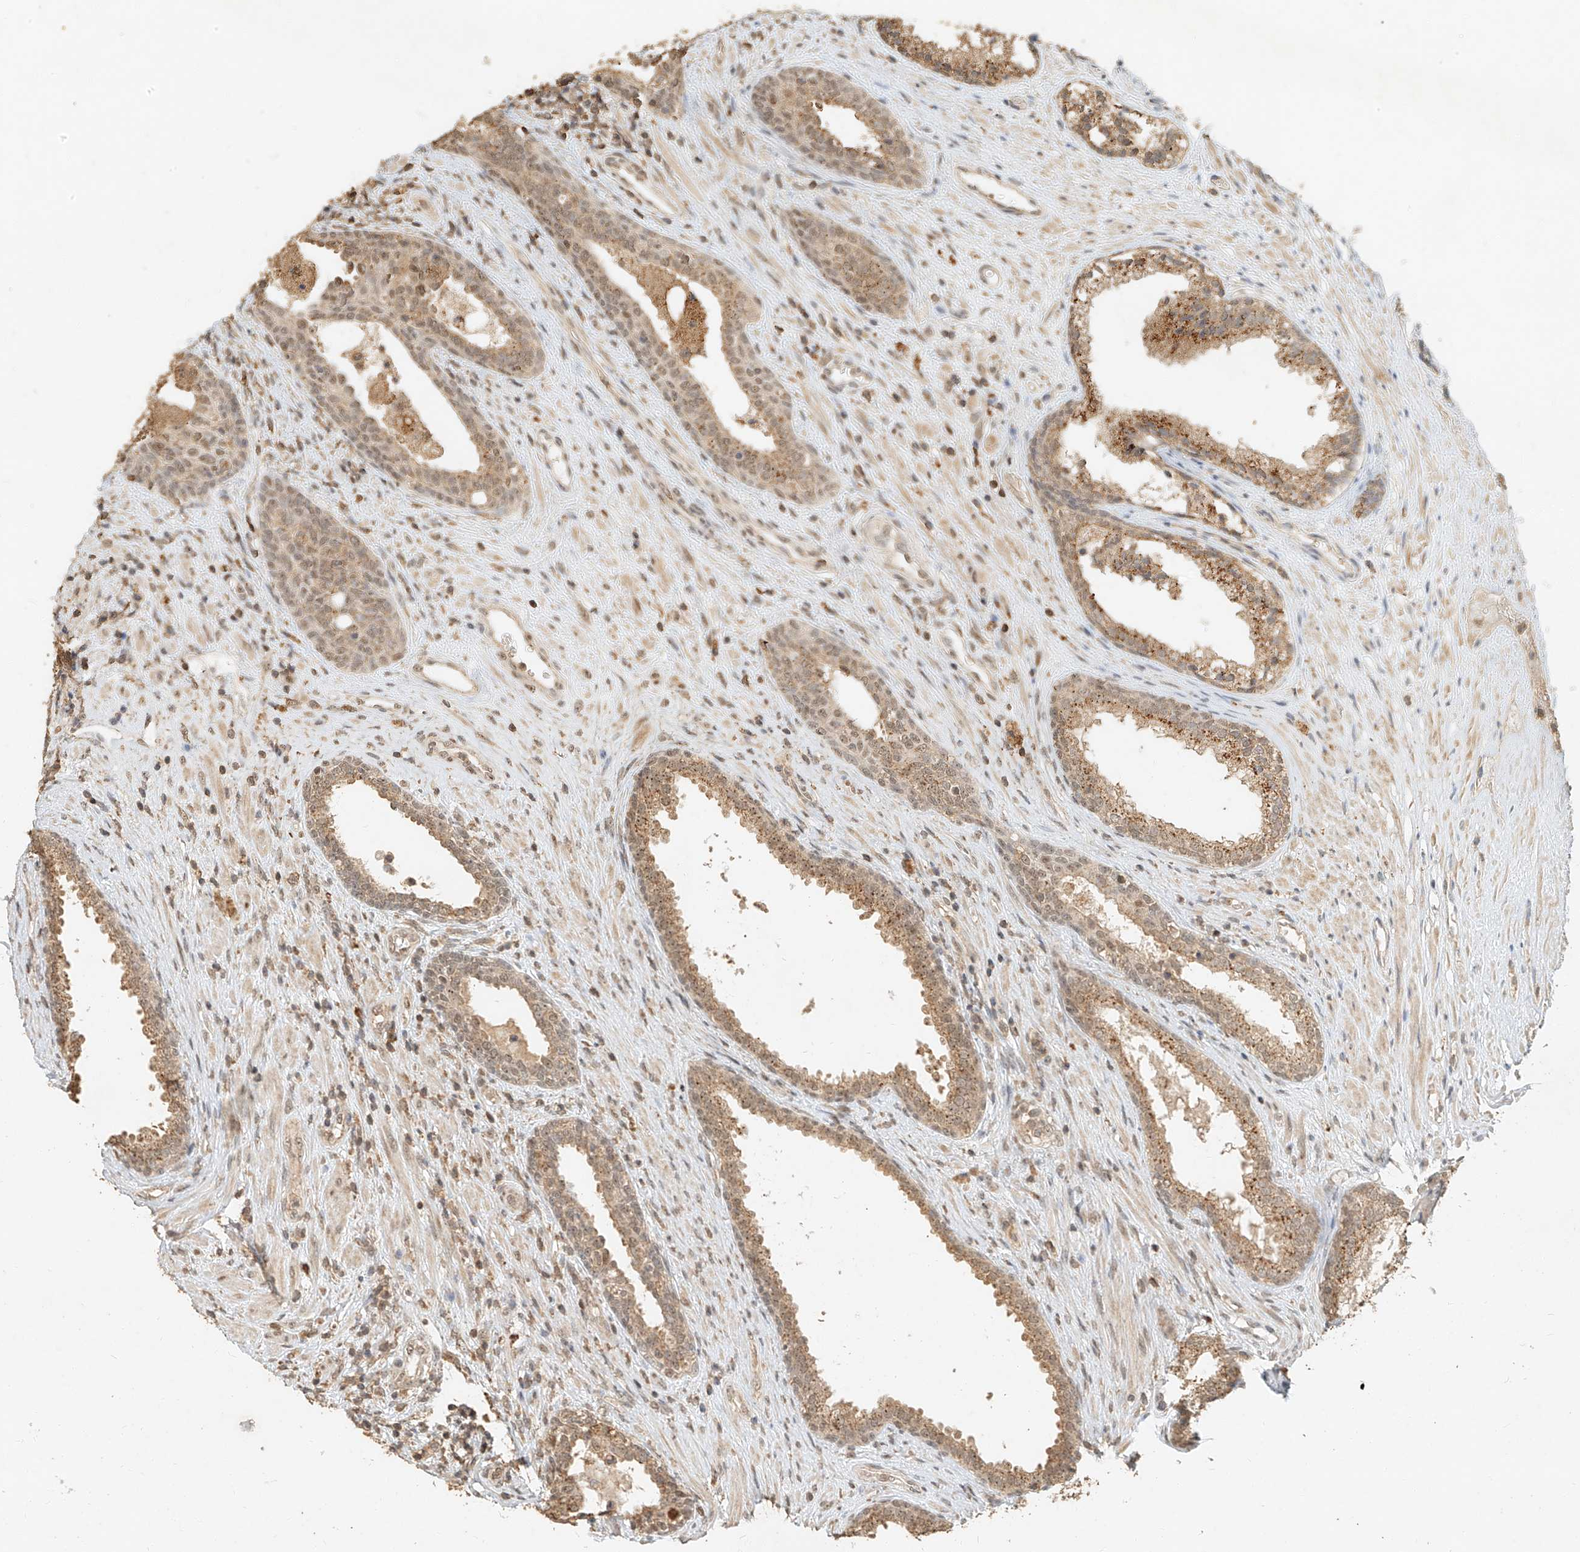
{"staining": {"intensity": "moderate", "quantity": ">75%", "location": "cytoplasmic/membranous,nuclear"}, "tissue": "prostate", "cell_type": "Glandular cells", "image_type": "normal", "snomed": [{"axis": "morphology", "description": "Normal tissue, NOS"}, {"axis": "topography", "description": "Prostate"}], "caption": "Prostate stained with IHC exhibits moderate cytoplasmic/membranous,nuclear staining in about >75% of glandular cells.", "gene": "CXorf58", "patient": {"sex": "male", "age": 76}}